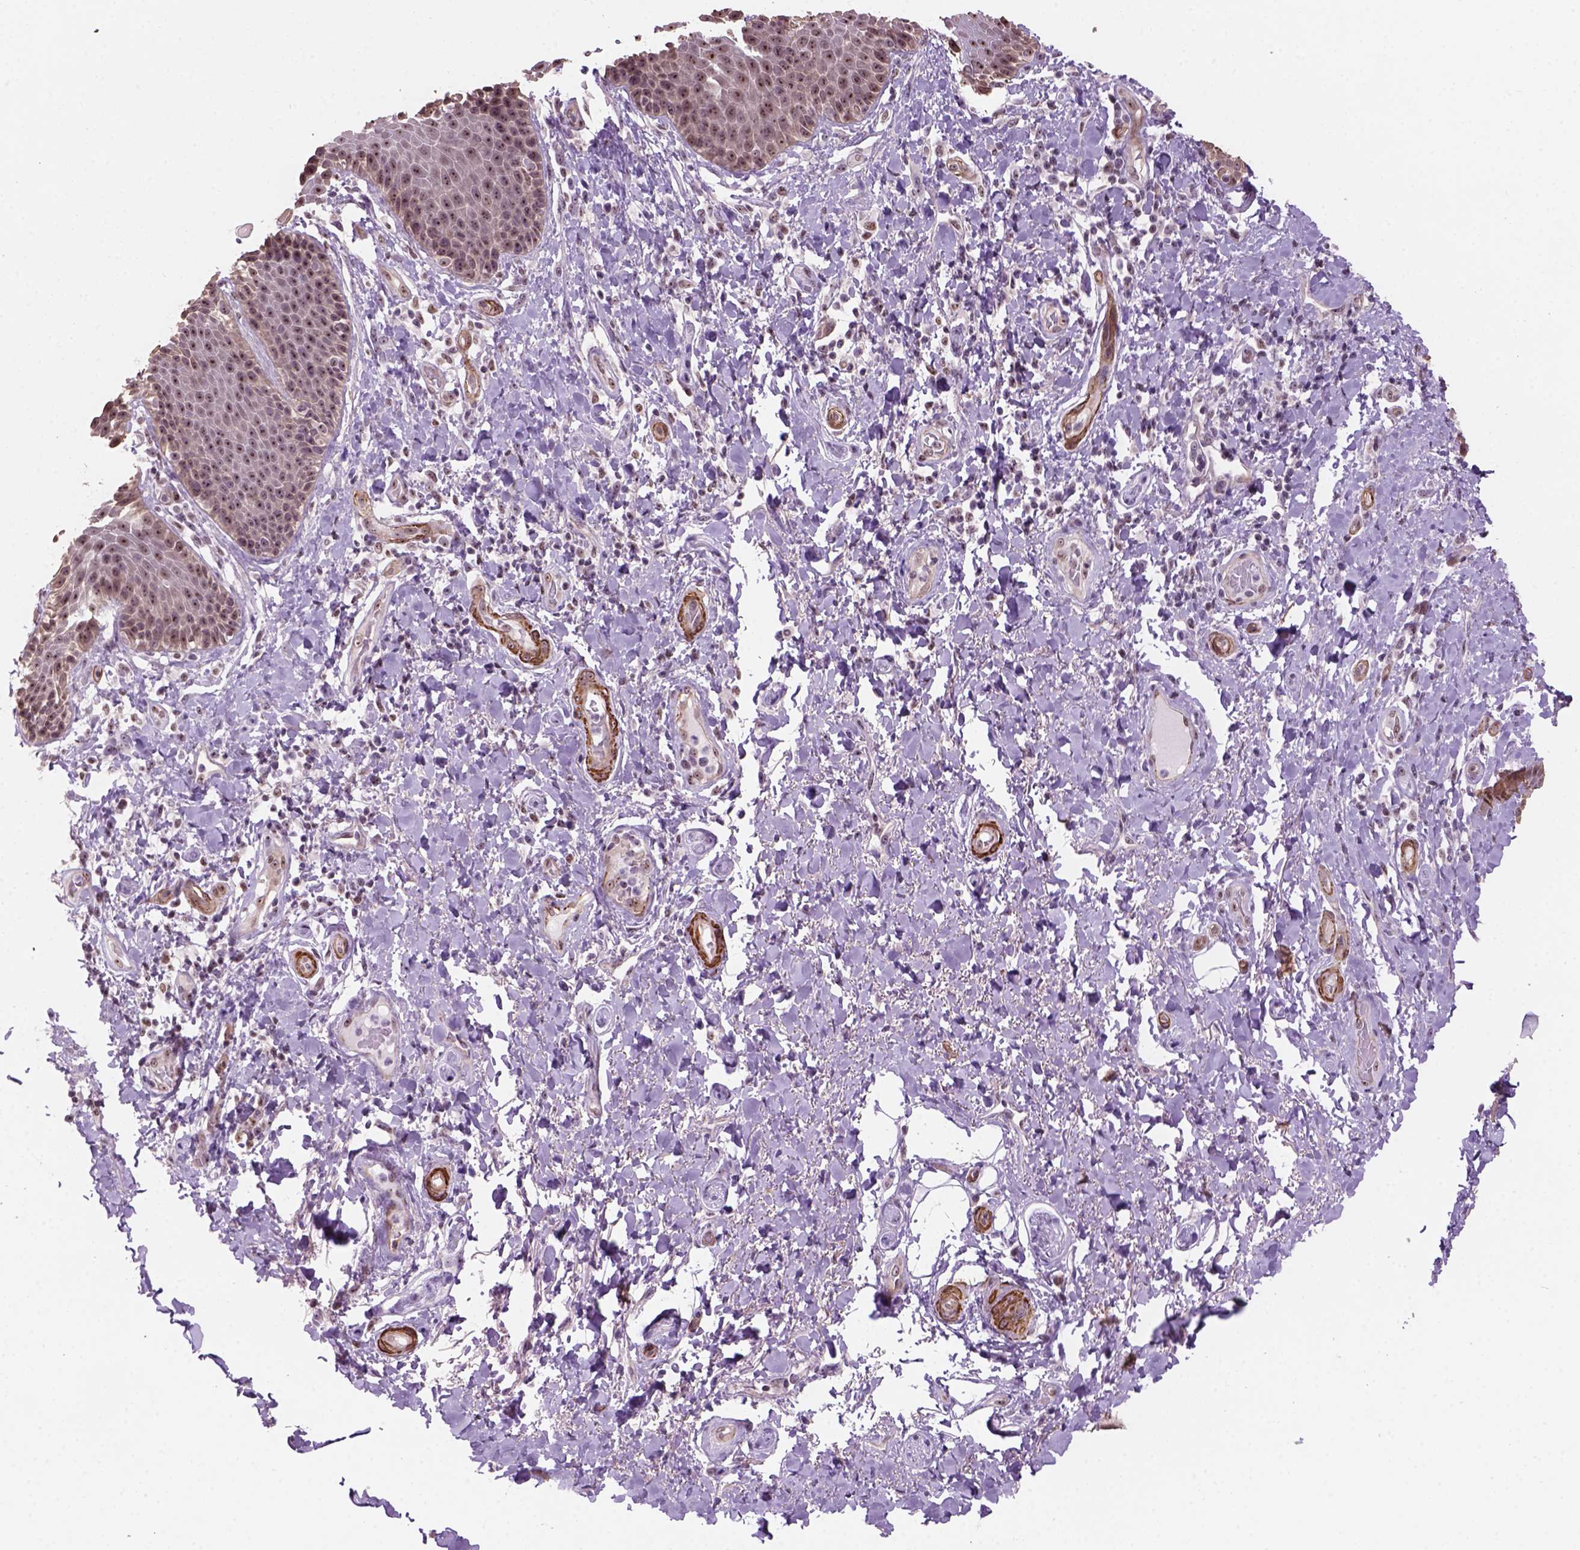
{"staining": {"intensity": "strong", "quantity": ">75%", "location": "nuclear"}, "tissue": "skin", "cell_type": "Epidermal cells", "image_type": "normal", "snomed": [{"axis": "morphology", "description": "Normal tissue, NOS"}, {"axis": "topography", "description": "Anal"}, {"axis": "topography", "description": "Peripheral nerve tissue"}], "caption": "A histopathology image of human skin stained for a protein displays strong nuclear brown staining in epidermal cells. (Brightfield microscopy of DAB IHC at high magnification).", "gene": "RRS1", "patient": {"sex": "male", "age": 51}}